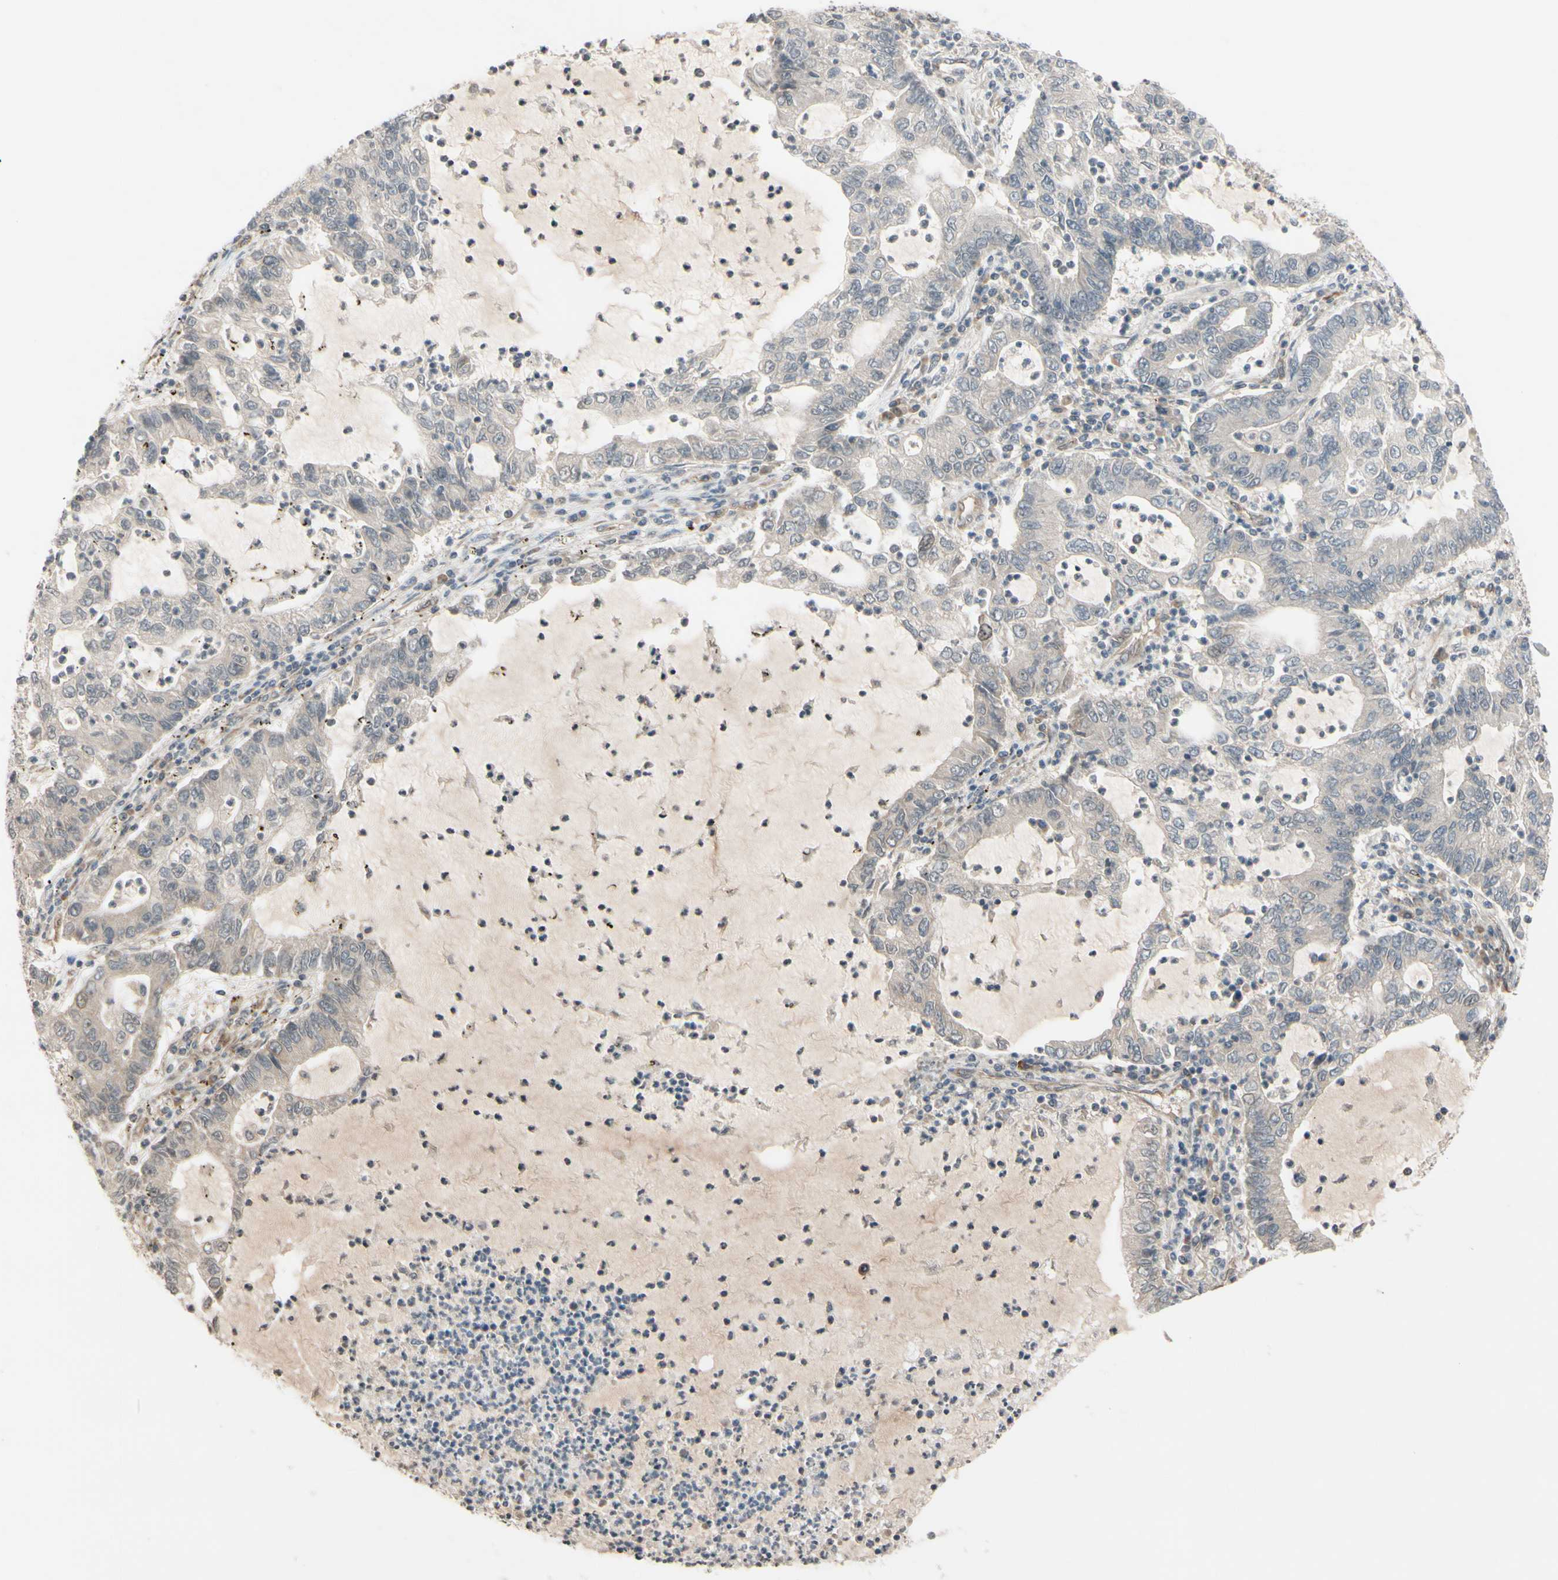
{"staining": {"intensity": "weak", "quantity": "25%-75%", "location": "cytoplasmic/membranous"}, "tissue": "lung cancer", "cell_type": "Tumor cells", "image_type": "cancer", "snomed": [{"axis": "morphology", "description": "Adenocarcinoma, NOS"}, {"axis": "topography", "description": "Lung"}], "caption": "Lung cancer tissue displays weak cytoplasmic/membranous staining in about 25%-75% of tumor cells, visualized by immunohistochemistry. (Brightfield microscopy of DAB IHC at high magnification).", "gene": "FGF10", "patient": {"sex": "female", "age": 51}}